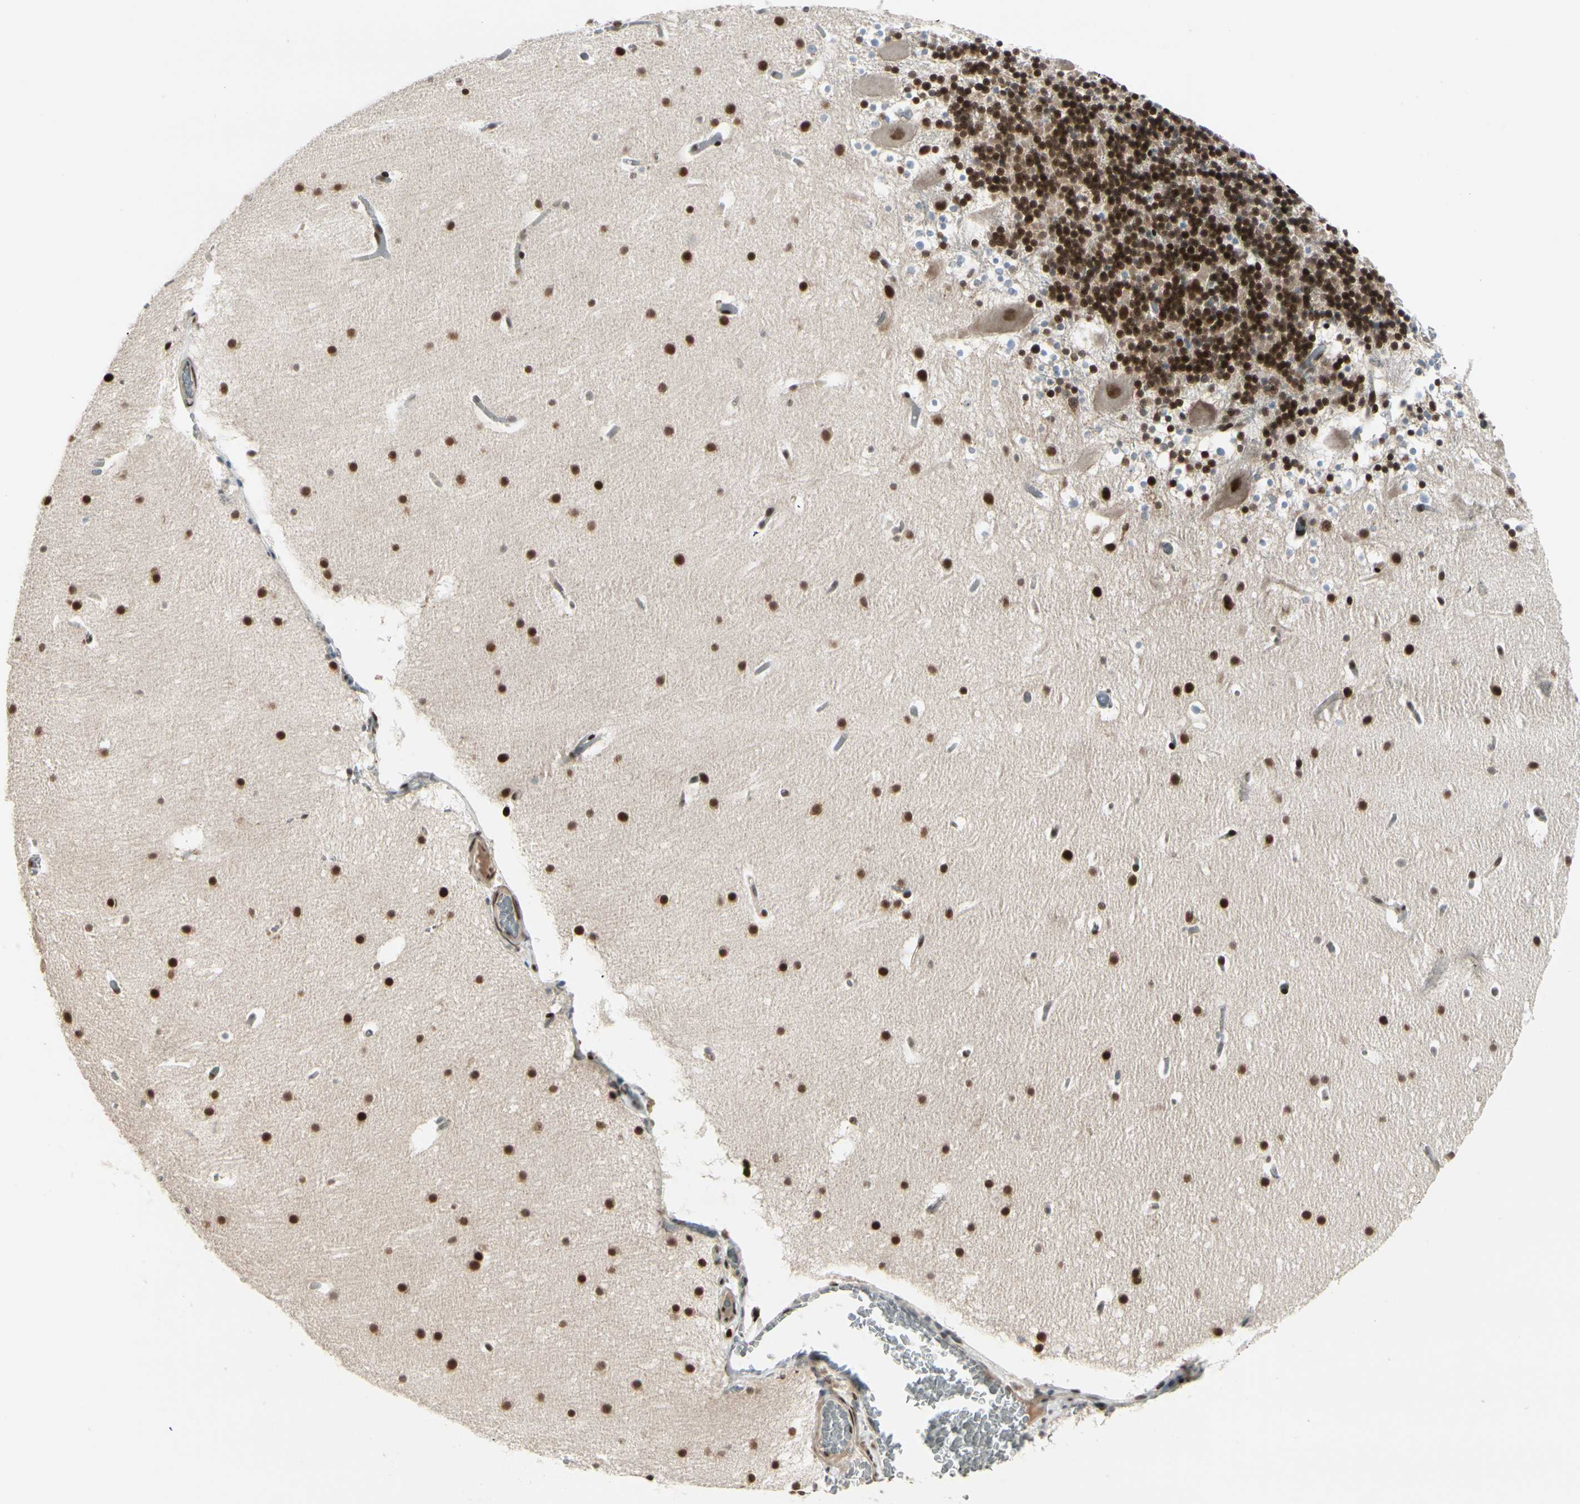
{"staining": {"intensity": "strong", "quantity": ">75%", "location": "nuclear"}, "tissue": "cerebellum", "cell_type": "Cells in granular layer", "image_type": "normal", "snomed": [{"axis": "morphology", "description": "Normal tissue, NOS"}, {"axis": "topography", "description": "Cerebellum"}], "caption": "Immunohistochemical staining of benign human cerebellum shows high levels of strong nuclear expression in approximately >75% of cells in granular layer.", "gene": "CHAMP1", "patient": {"sex": "male", "age": 45}}